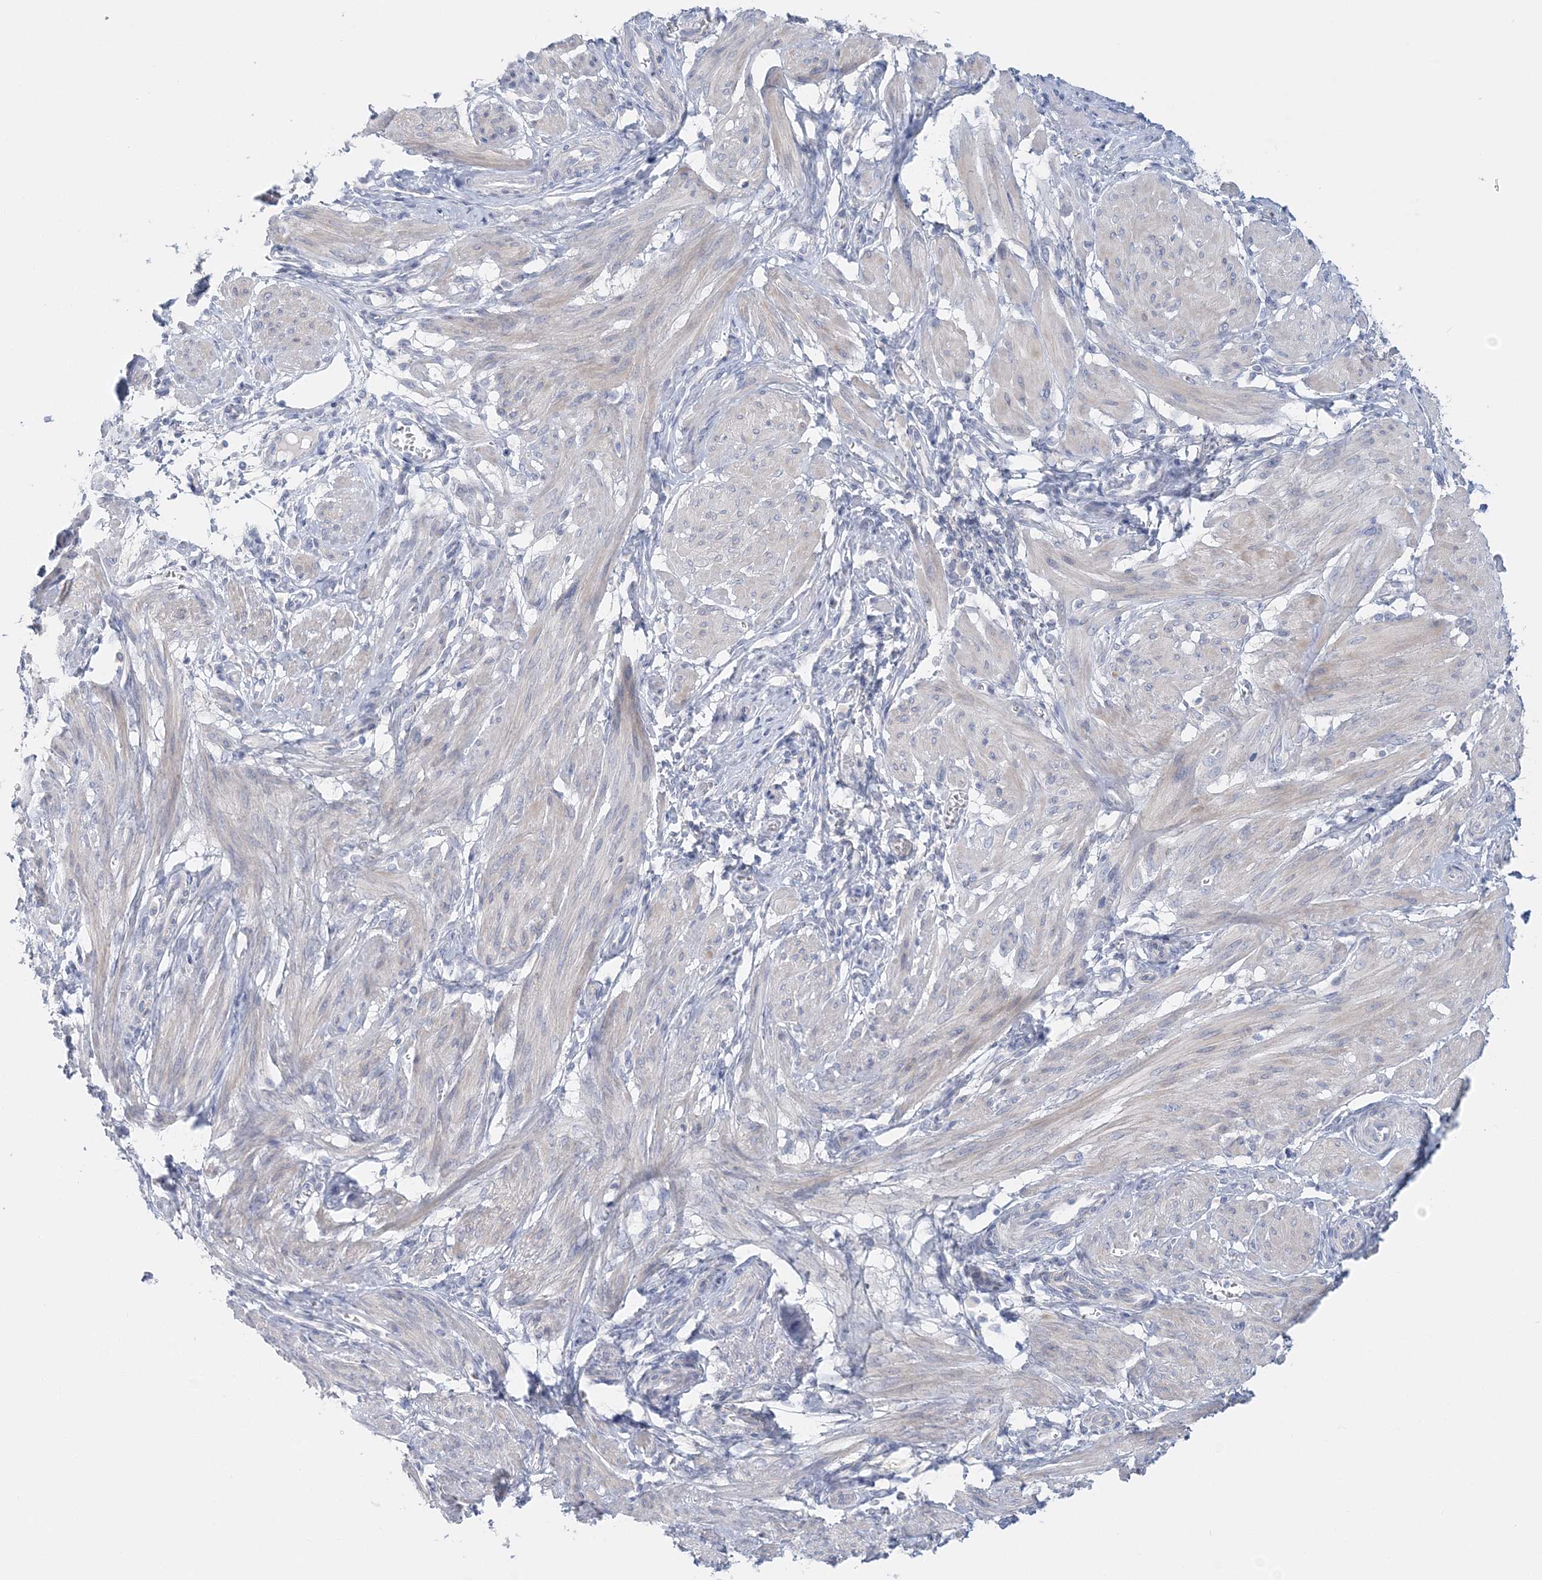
{"staining": {"intensity": "negative", "quantity": "none", "location": "none"}, "tissue": "smooth muscle", "cell_type": "Smooth muscle cells", "image_type": "normal", "snomed": [{"axis": "morphology", "description": "Normal tissue, NOS"}, {"axis": "topography", "description": "Smooth muscle"}], "caption": "This is an IHC photomicrograph of benign smooth muscle. There is no positivity in smooth muscle cells.", "gene": "ENSG00000288637", "patient": {"sex": "female", "age": 39}}